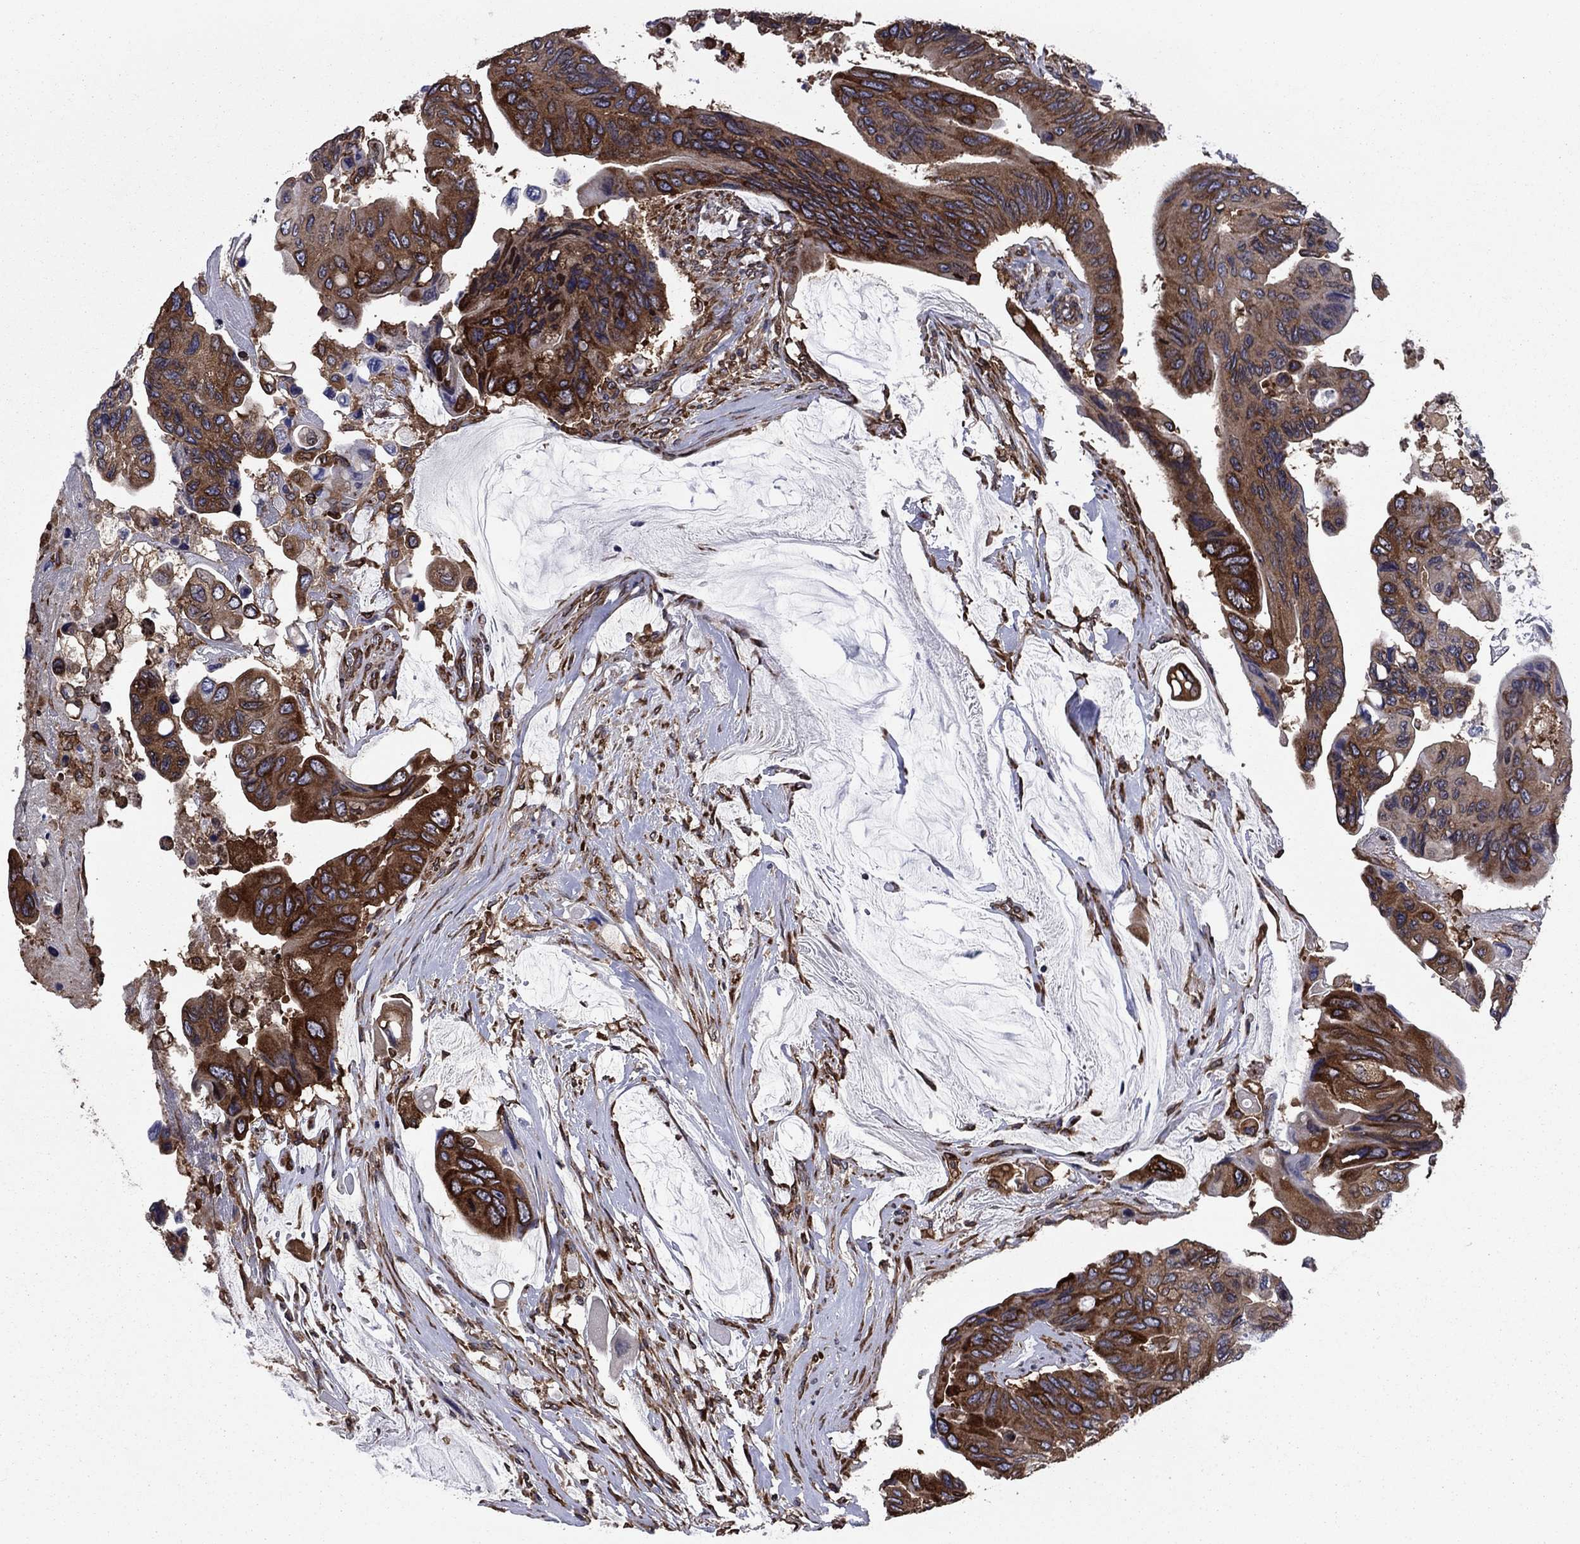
{"staining": {"intensity": "strong", "quantity": ">75%", "location": "cytoplasmic/membranous"}, "tissue": "colorectal cancer", "cell_type": "Tumor cells", "image_type": "cancer", "snomed": [{"axis": "morphology", "description": "Adenocarcinoma, NOS"}, {"axis": "topography", "description": "Rectum"}], "caption": "Strong cytoplasmic/membranous protein expression is identified in approximately >75% of tumor cells in colorectal cancer. (DAB (3,3'-diaminobenzidine) = brown stain, brightfield microscopy at high magnification).", "gene": "YBX1", "patient": {"sex": "male", "age": 63}}